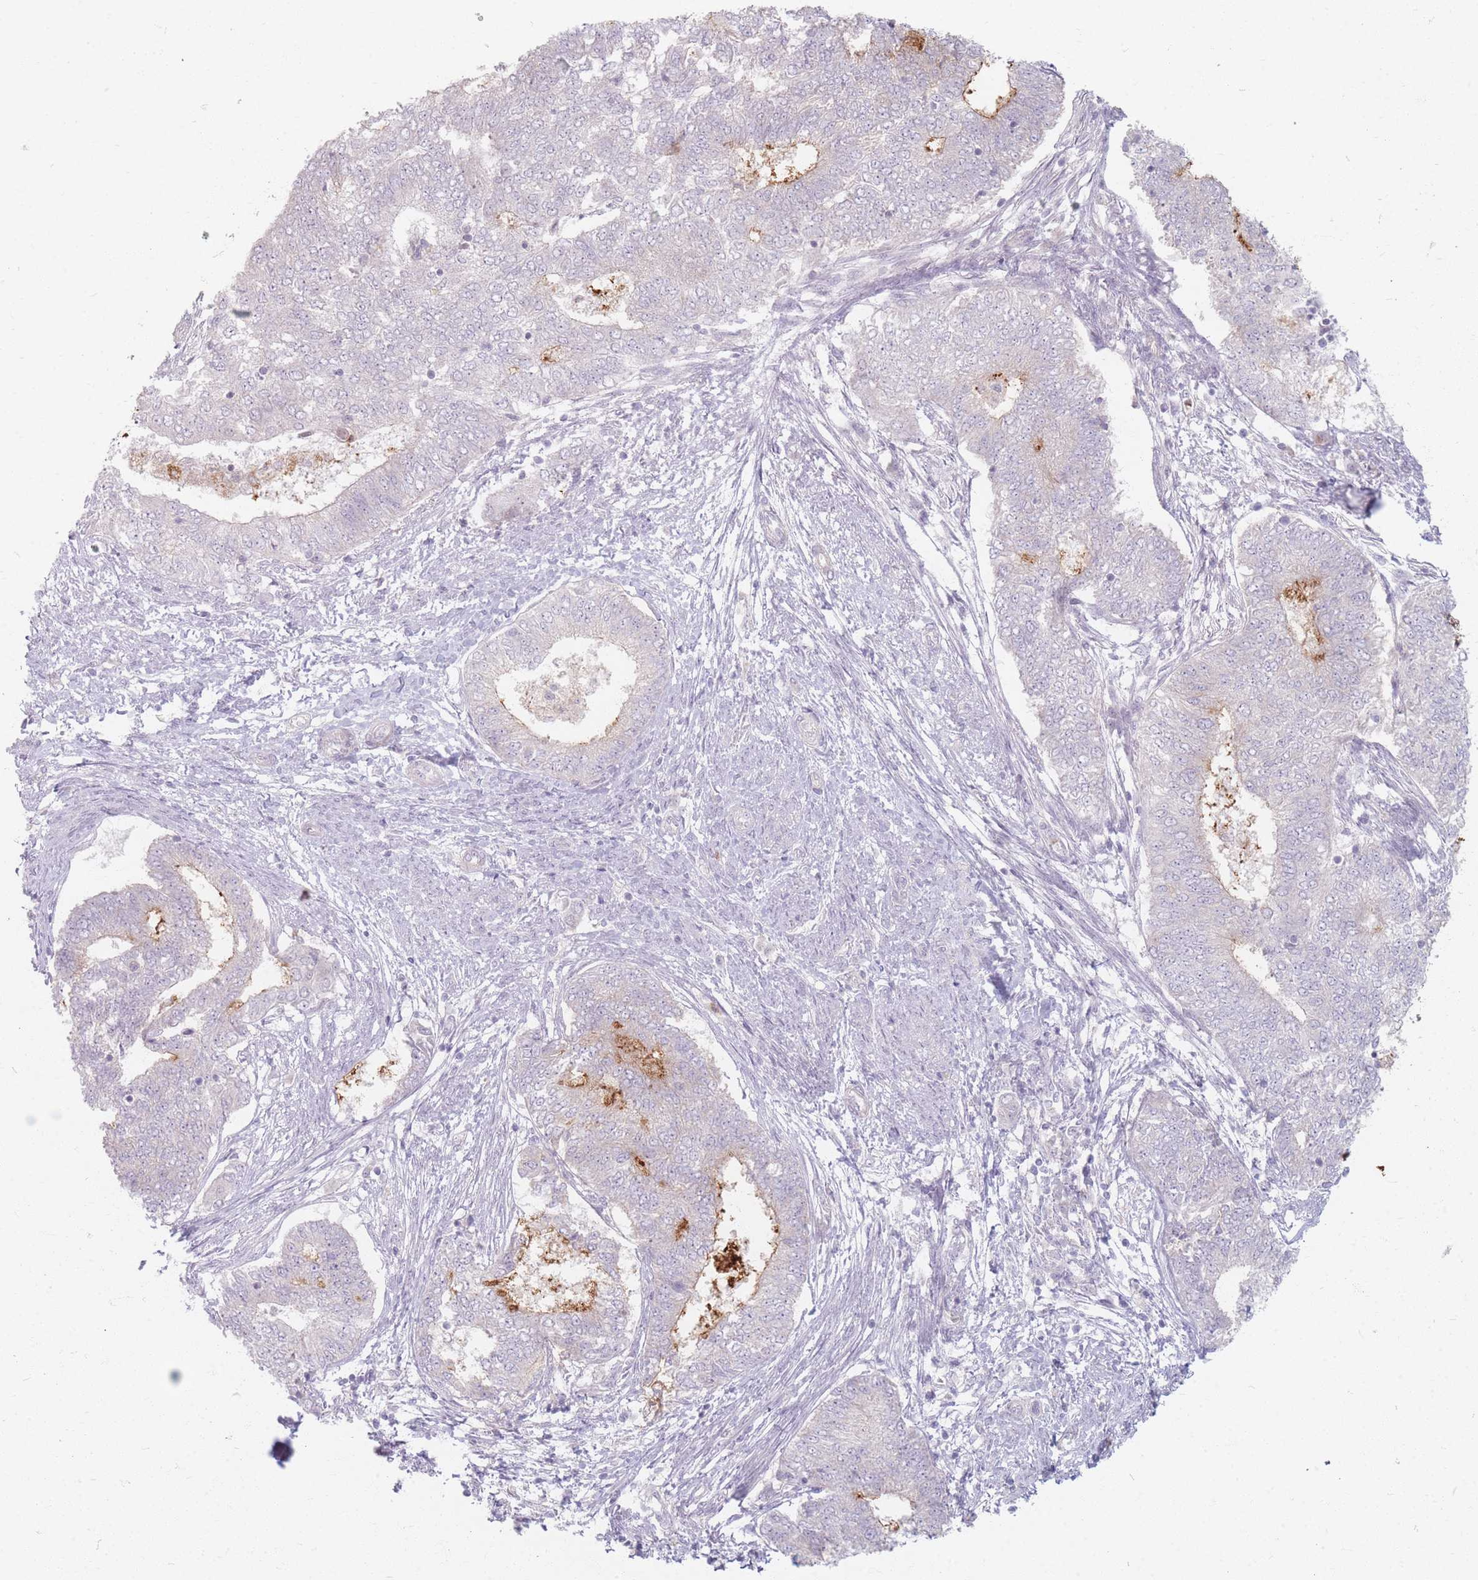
{"staining": {"intensity": "negative", "quantity": "none", "location": "none"}, "tissue": "endometrial cancer", "cell_type": "Tumor cells", "image_type": "cancer", "snomed": [{"axis": "morphology", "description": "Adenocarcinoma, NOS"}, {"axis": "topography", "description": "Endometrium"}], "caption": "The histopathology image displays no staining of tumor cells in endometrial adenocarcinoma.", "gene": "CHCHD7", "patient": {"sex": "female", "age": 62}}